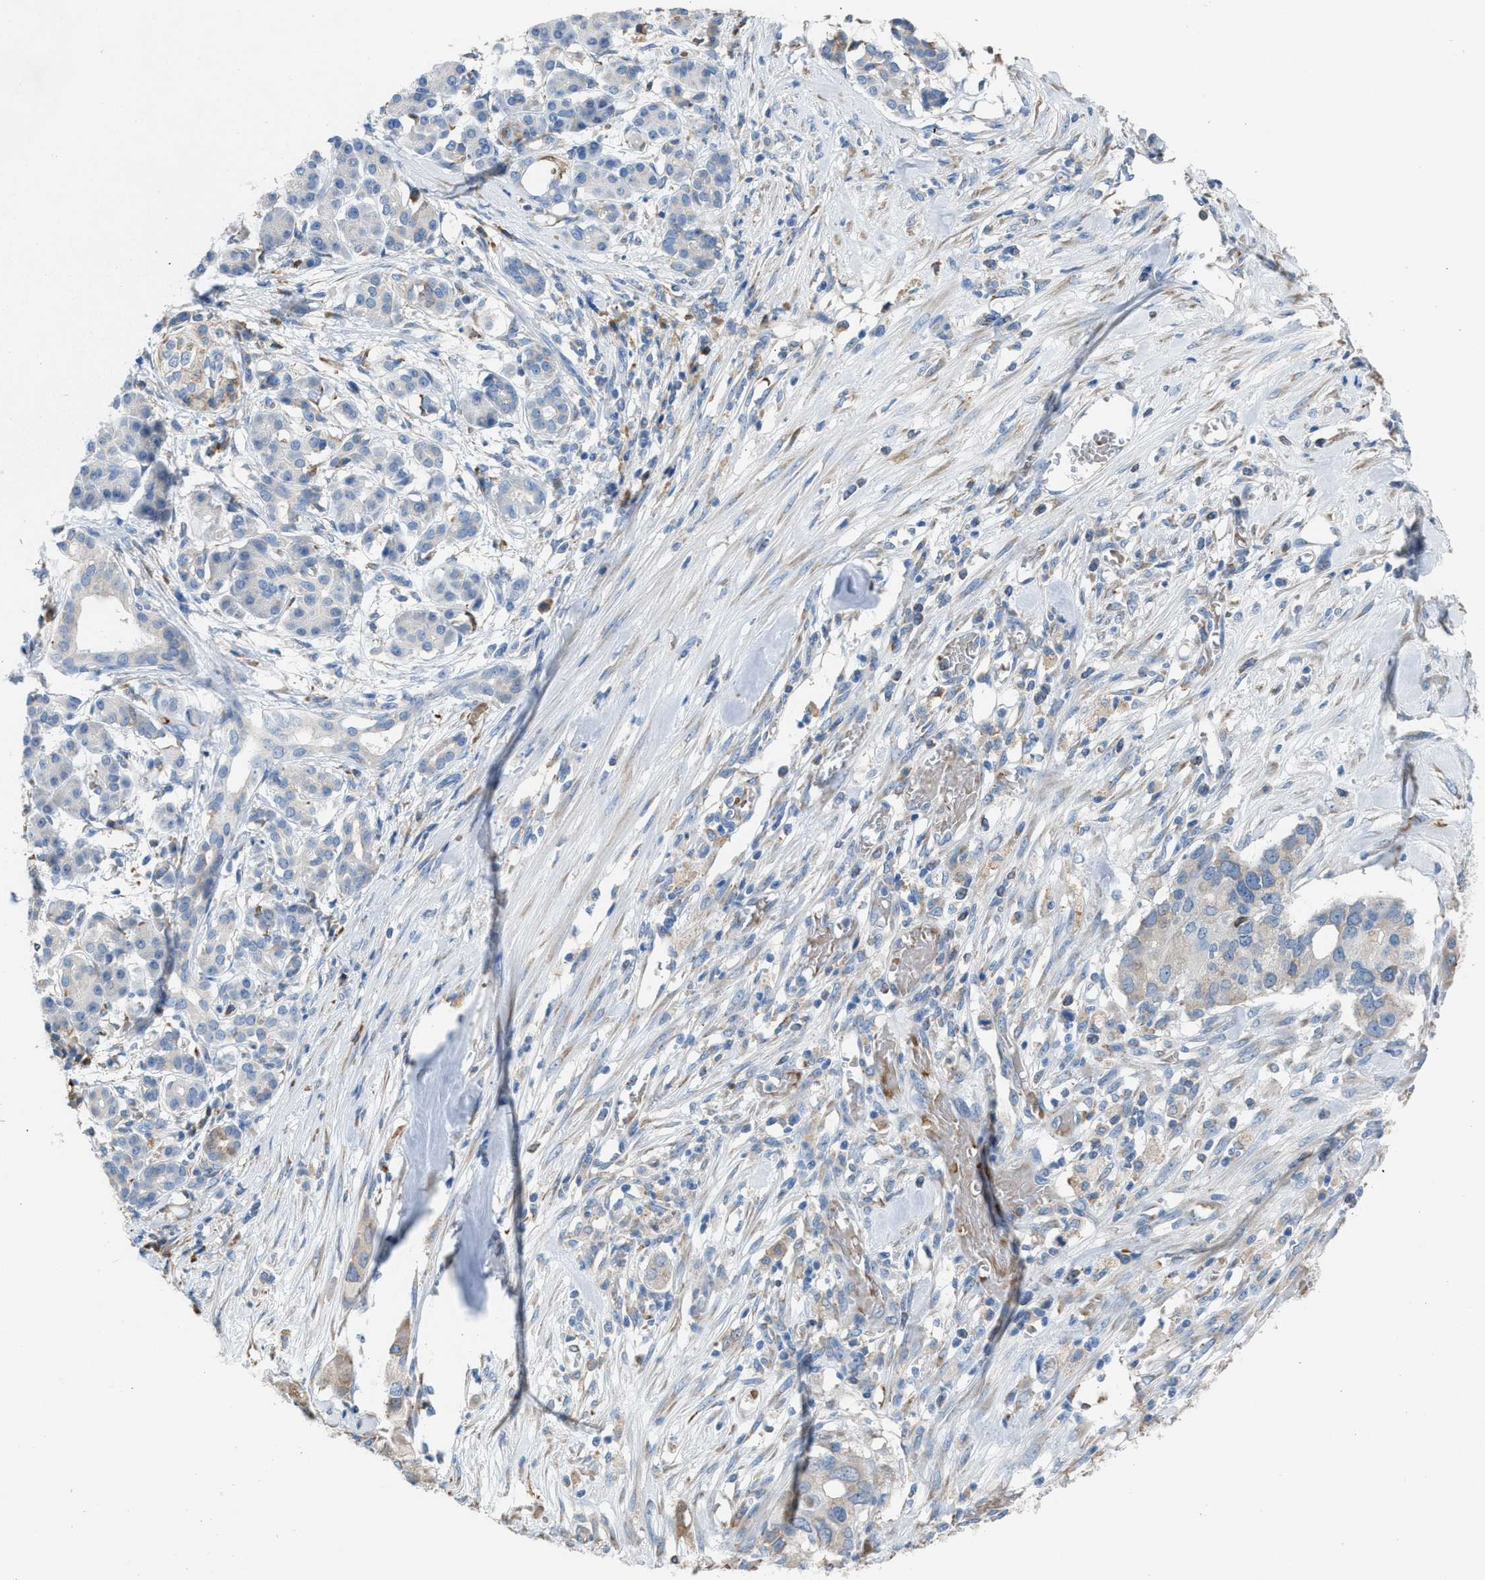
{"staining": {"intensity": "negative", "quantity": "none", "location": "none"}, "tissue": "pancreatic cancer", "cell_type": "Tumor cells", "image_type": "cancer", "snomed": [{"axis": "morphology", "description": "Adenocarcinoma, NOS"}, {"axis": "topography", "description": "Pancreas"}], "caption": "A micrograph of adenocarcinoma (pancreatic) stained for a protein displays no brown staining in tumor cells.", "gene": "CA3", "patient": {"sex": "female", "age": 56}}